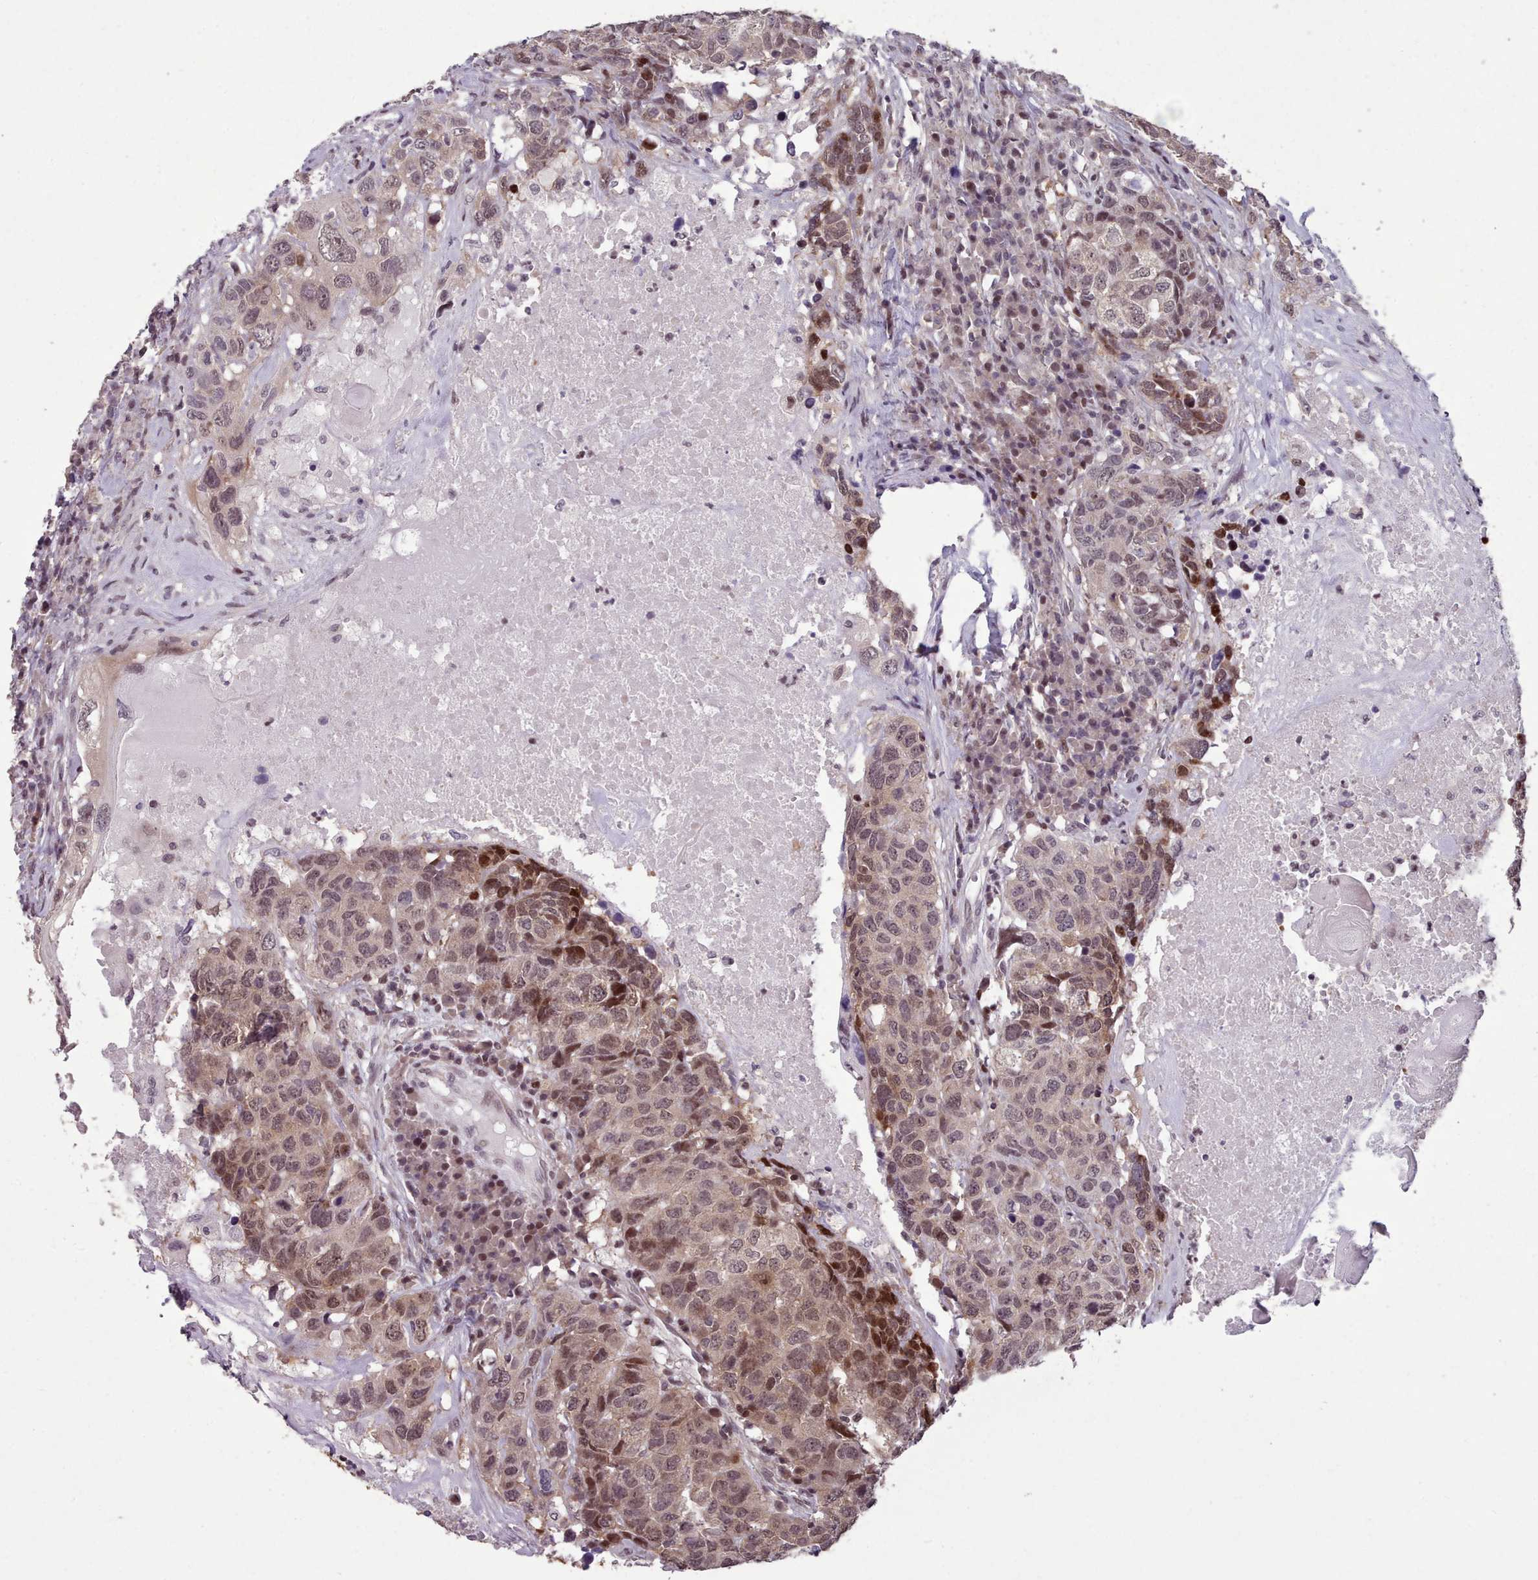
{"staining": {"intensity": "moderate", "quantity": "25%-75%", "location": "cytoplasmic/membranous,nuclear"}, "tissue": "head and neck cancer", "cell_type": "Tumor cells", "image_type": "cancer", "snomed": [{"axis": "morphology", "description": "Squamous cell carcinoma, NOS"}, {"axis": "topography", "description": "Head-Neck"}], "caption": "Protein positivity by IHC shows moderate cytoplasmic/membranous and nuclear positivity in approximately 25%-75% of tumor cells in head and neck cancer (squamous cell carcinoma).", "gene": "ENSA", "patient": {"sex": "male", "age": 66}}